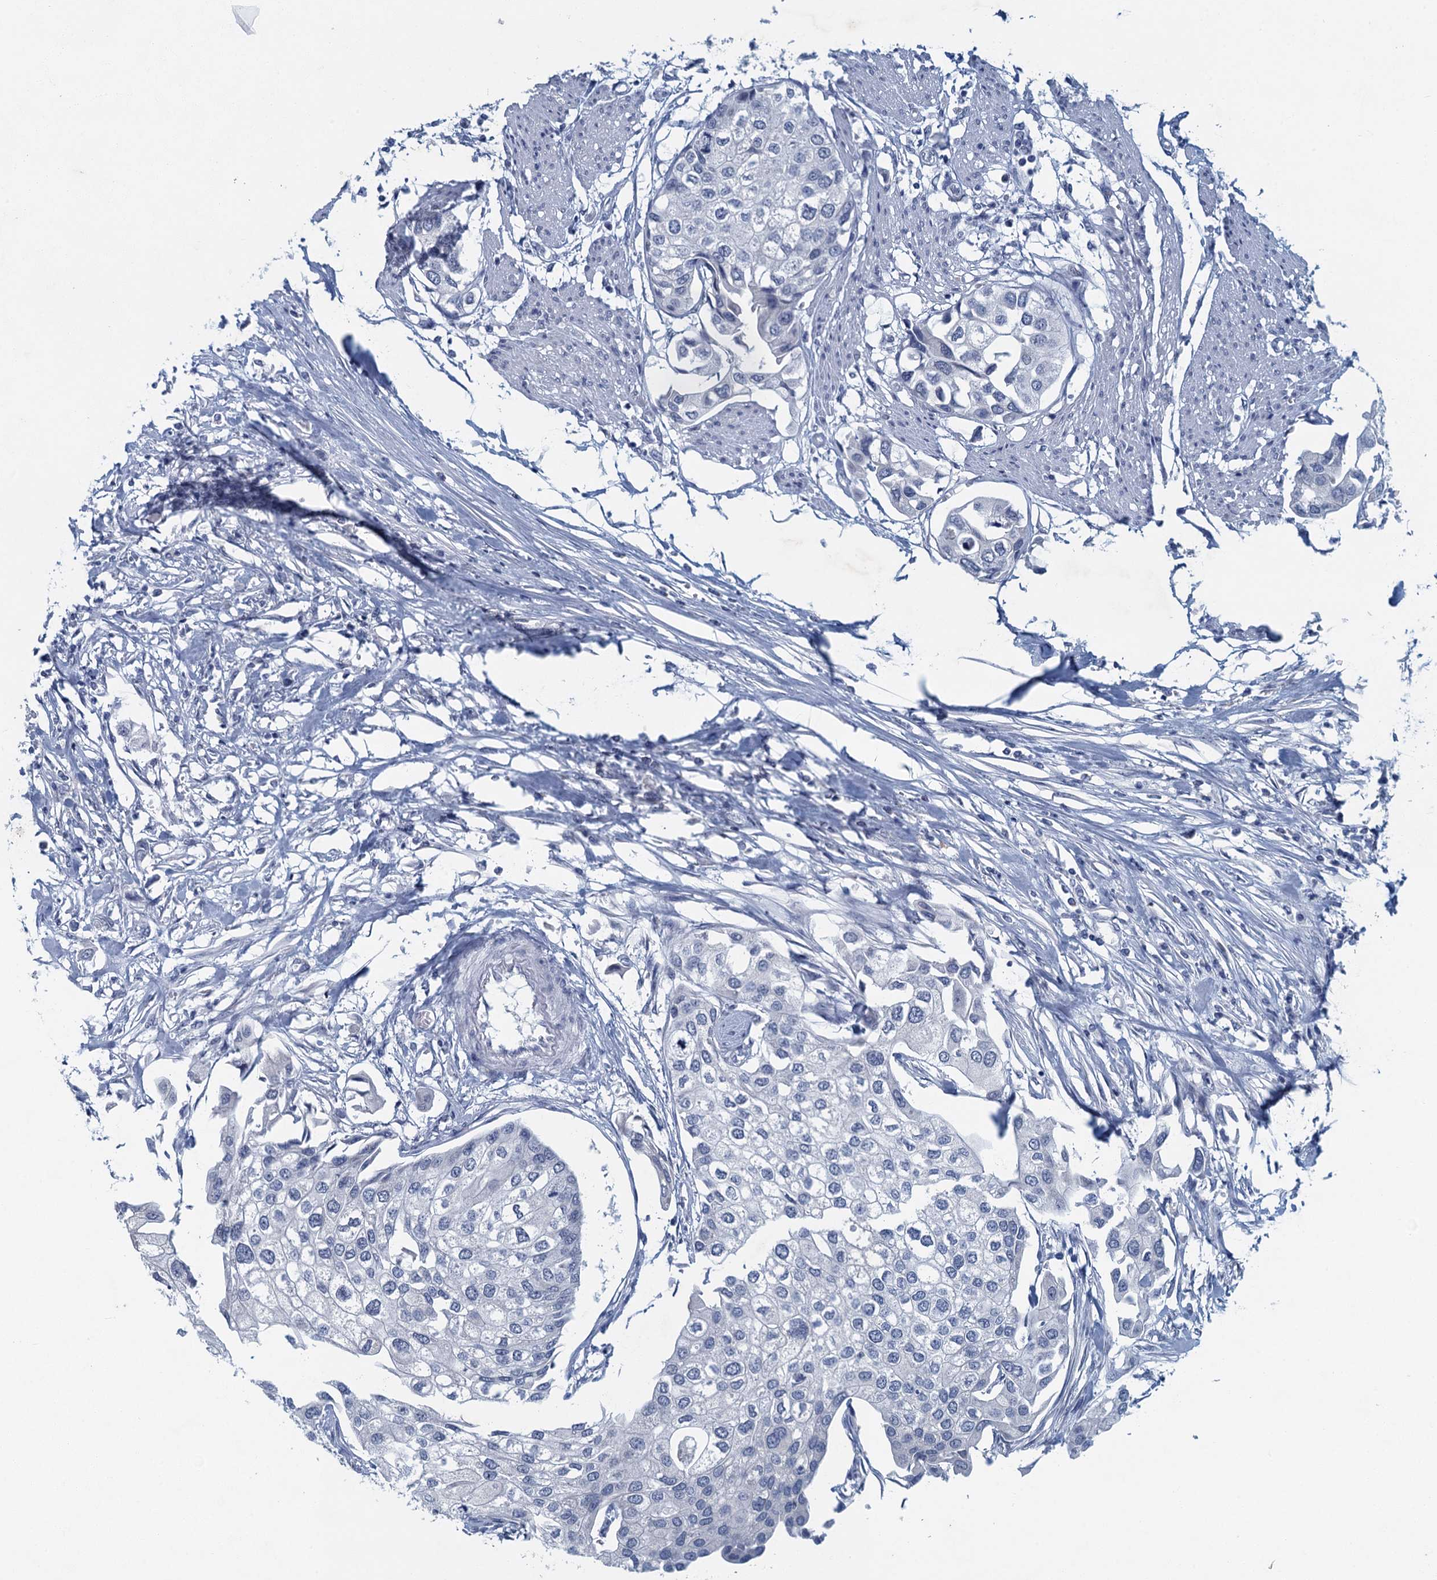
{"staining": {"intensity": "negative", "quantity": "none", "location": "none"}, "tissue": "urothelial cancer", "cell_type": "Tumor cells", "image_type": "cancer", "snomed": [{"axis": "morphology", "description": "Urothelial carcinoma, High grade"}, {"axis": "topography", "description": "Urinary bladder"}], "caption": "Tumor cells are negative for brown protein staining in urothelial cancer.", "gene": "ENSG00000131152", "patient": {"sex": "male", "age": 64}}